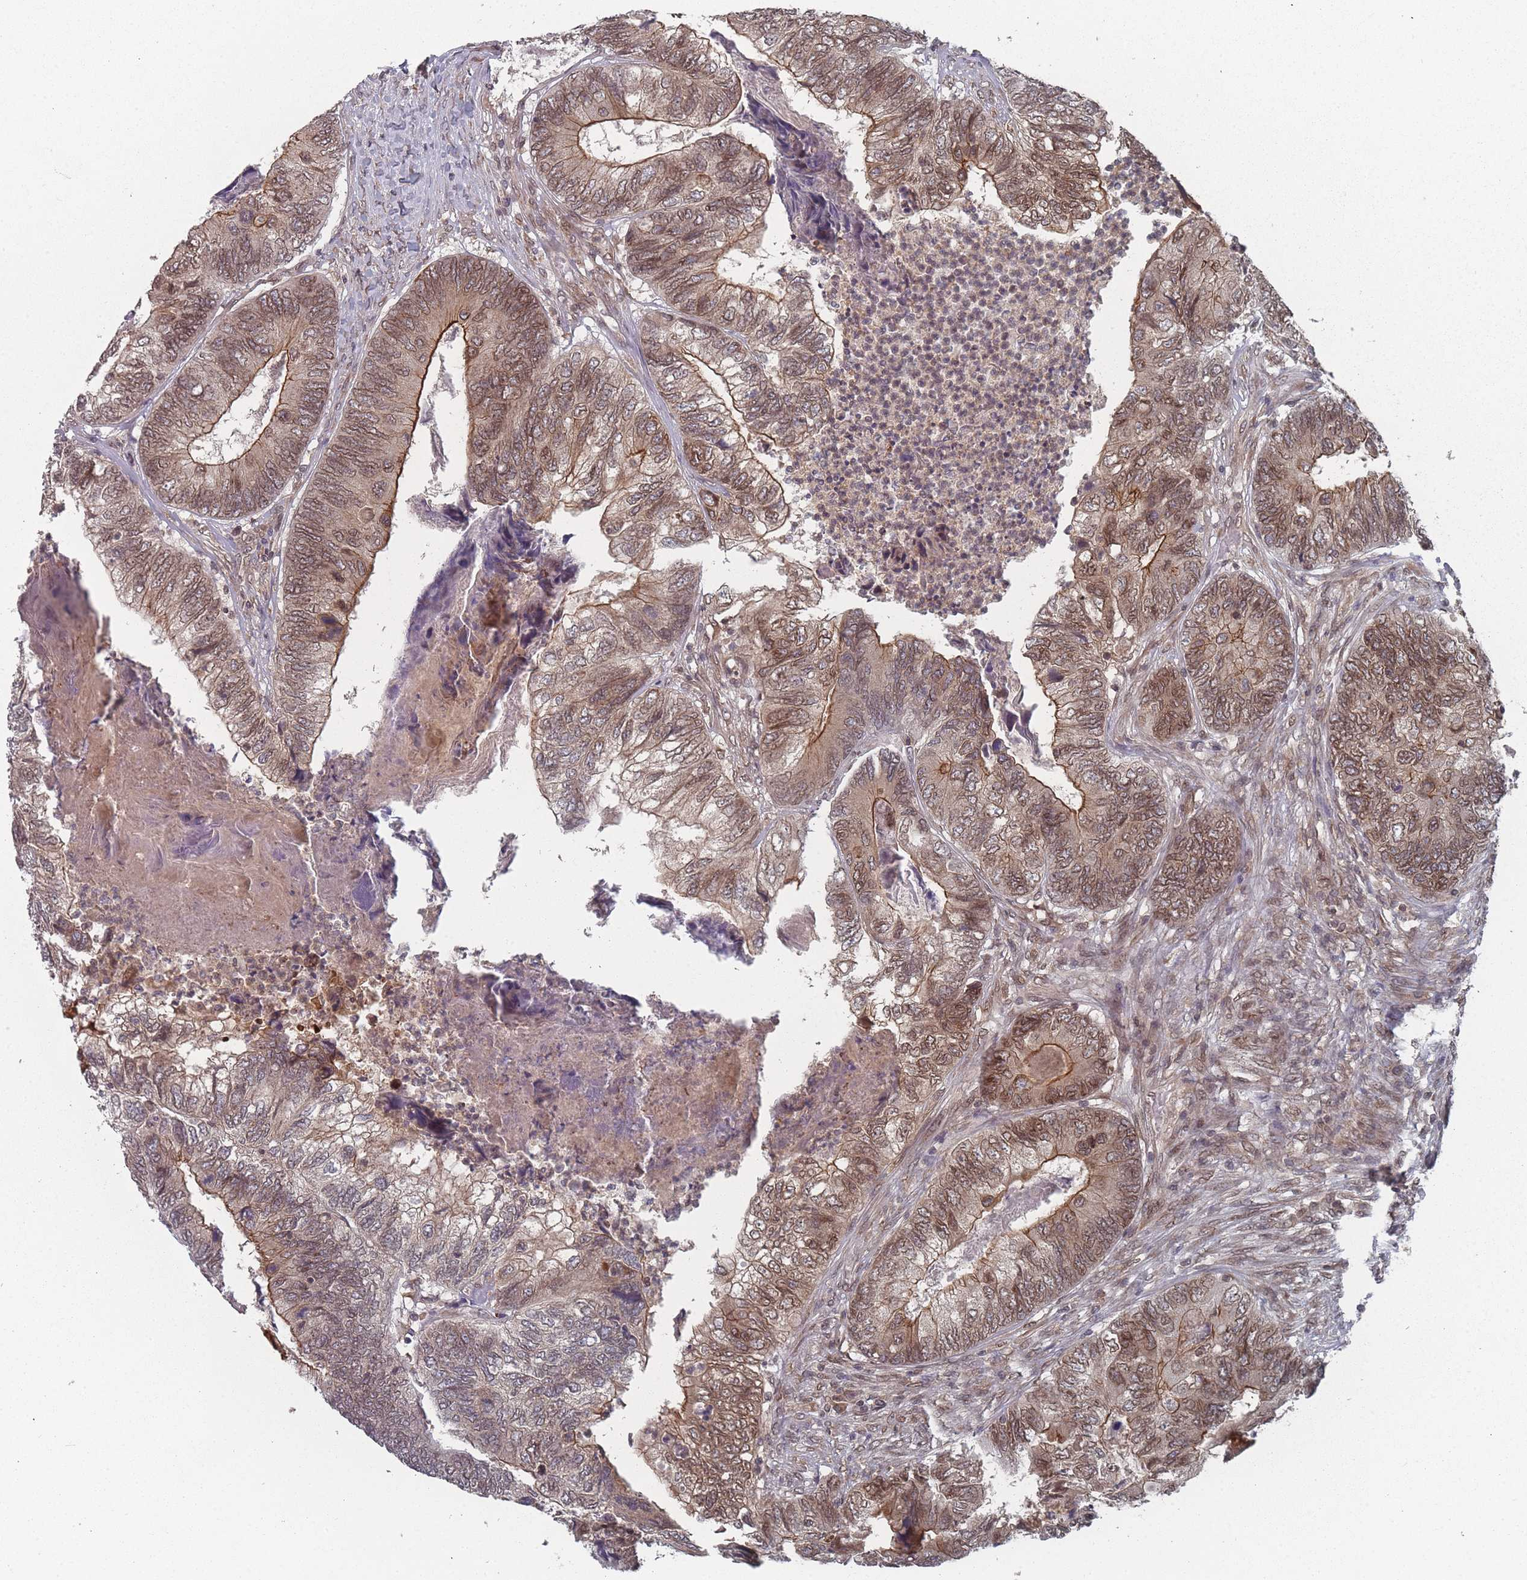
{"staining": {"intensity": "moderate", "quantity": ">75%", "location": "cytoplasmic/membranous,nuclear"}, "tissue": "colorectal cancer", "cell_type": "Tumor cells", "image_type": "cancer", "snomed": [{"axis": "morphology", "description": "Adenocarcinoma, NOS"}, {"axis": "topography", "description": "Colon"}], "caption": "Adenocarcinoma (colorectal) stained for a protein (brown) displays moderate cytoplasmic/membranous and nuclear positive expression in about >75% of tumor cells.", "gene": "TBC1D25", "patient": {"sex": "female", "age": 67}}